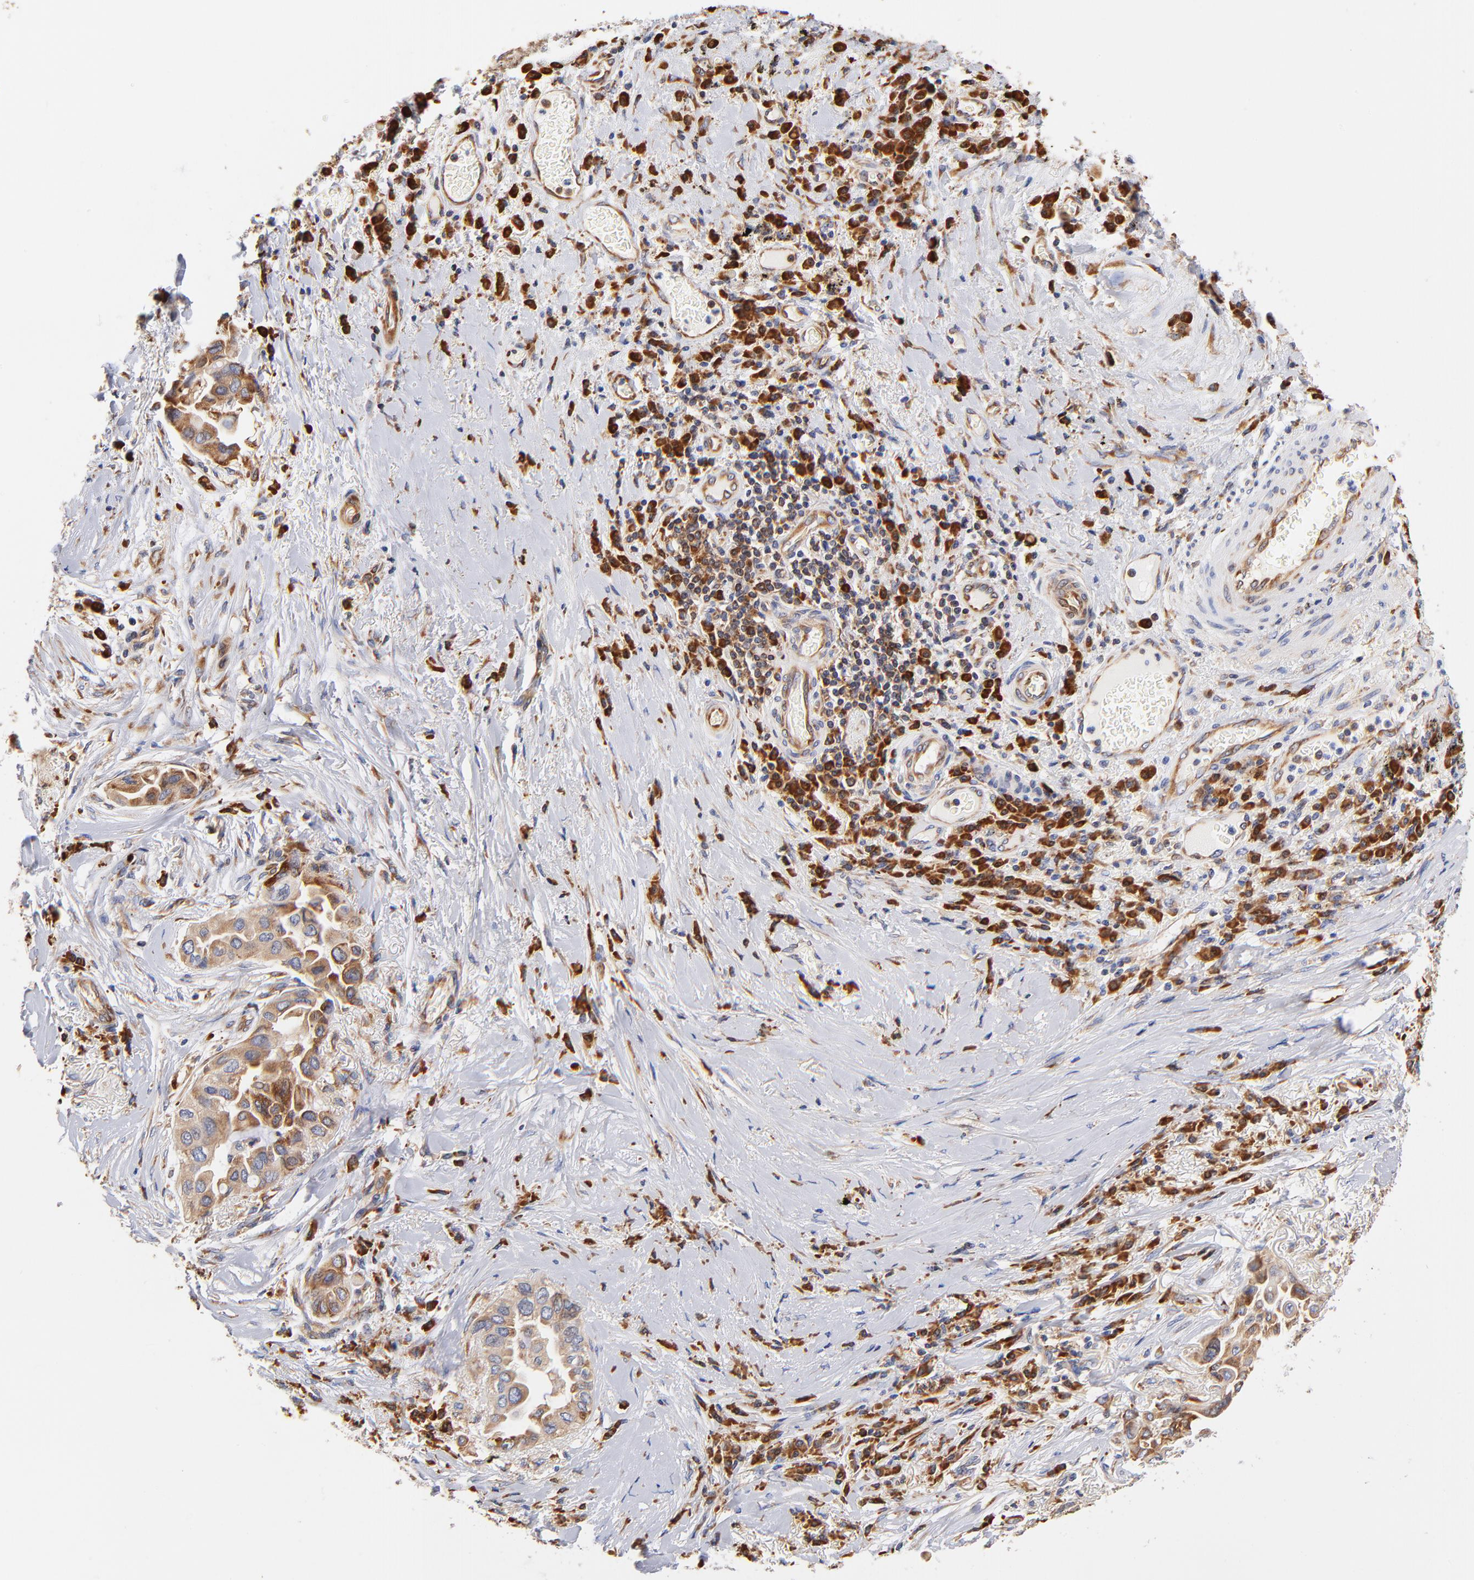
{"staining": {"intensity": "moderate", "quantity": ">75%", "location": "cytoplasmic/membranous"}, "tissue": "lung cancer", "cell_type": "Tumor cells", "image_type": "cancer", "snomed": [{"axis": "morphology", "description": "Adenocarcinoma, NOS"}, {"axis": "topography", "description": "Lung"}], "caption": "Approximately >75% of tumor cells in lung adenocarcinoma reveal moderate cytoplasmic/membranous protein staining as visualized by brown immunohistochemical staining.", "gene": "RPL27", "patient": {"sex": "female", "age": 76}}